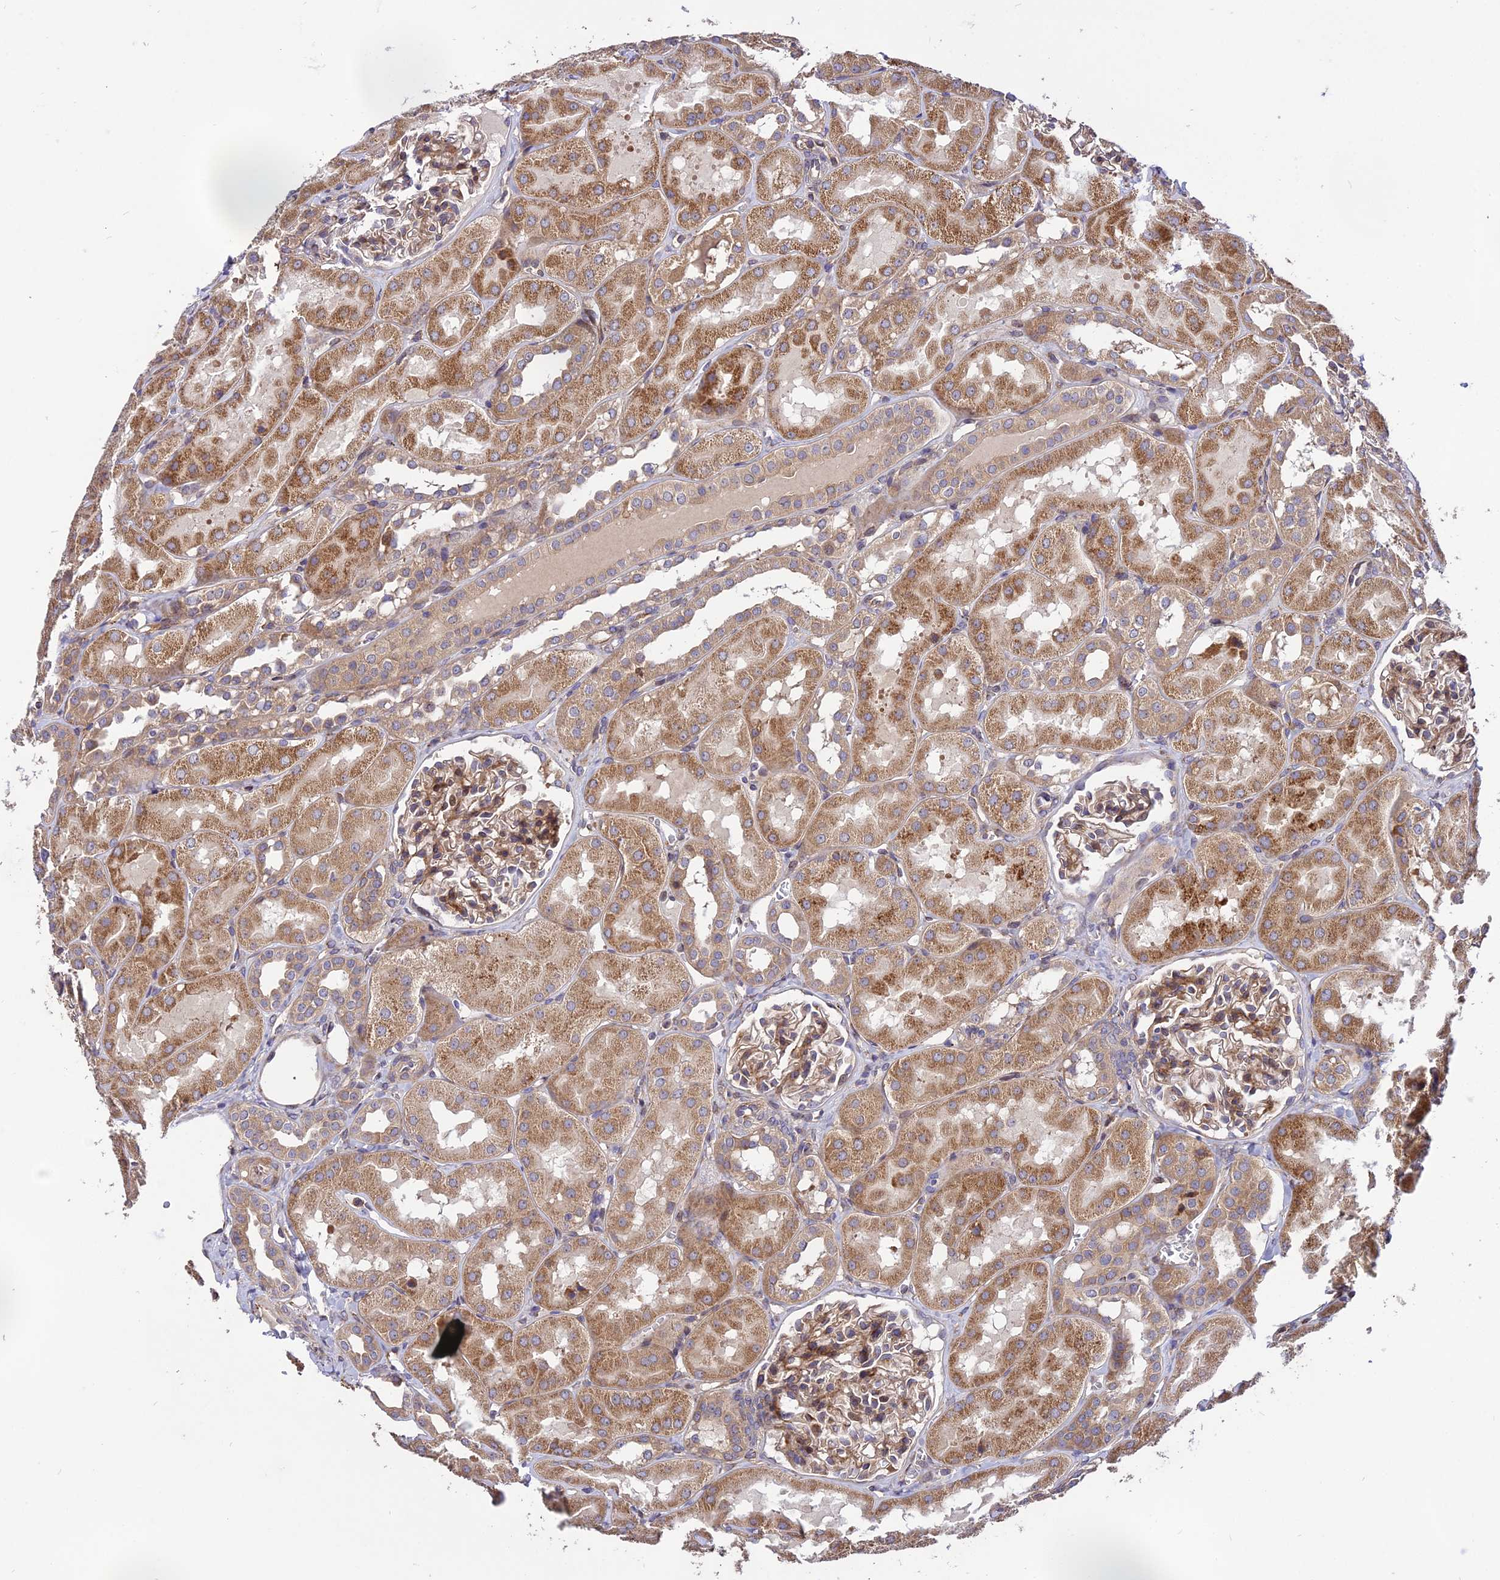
{"staining": {"intensity": "moderate", "quantity": ">75%", "location": "cytoplasmic/membranous"}, "tissue": "kidney", "cell_type": "Cells in glomeruli", "image_type": "normal", "snomed": [{"axis": "morphology", "description": "Normal tissue, NOS"}, {"axis": "topography", "description": "Kidney"}, {"axis": "topography", "description": "Urinary bladder"}], "caption": "The immunohistochemical stain labels moderate cytoplasmic/membranous positivity in cells in glomeruli of unremarkable kidney. Nuclei are stained in blue.", "gene": "ROCK1", "patient": {"sex": "male", "age": 16}}